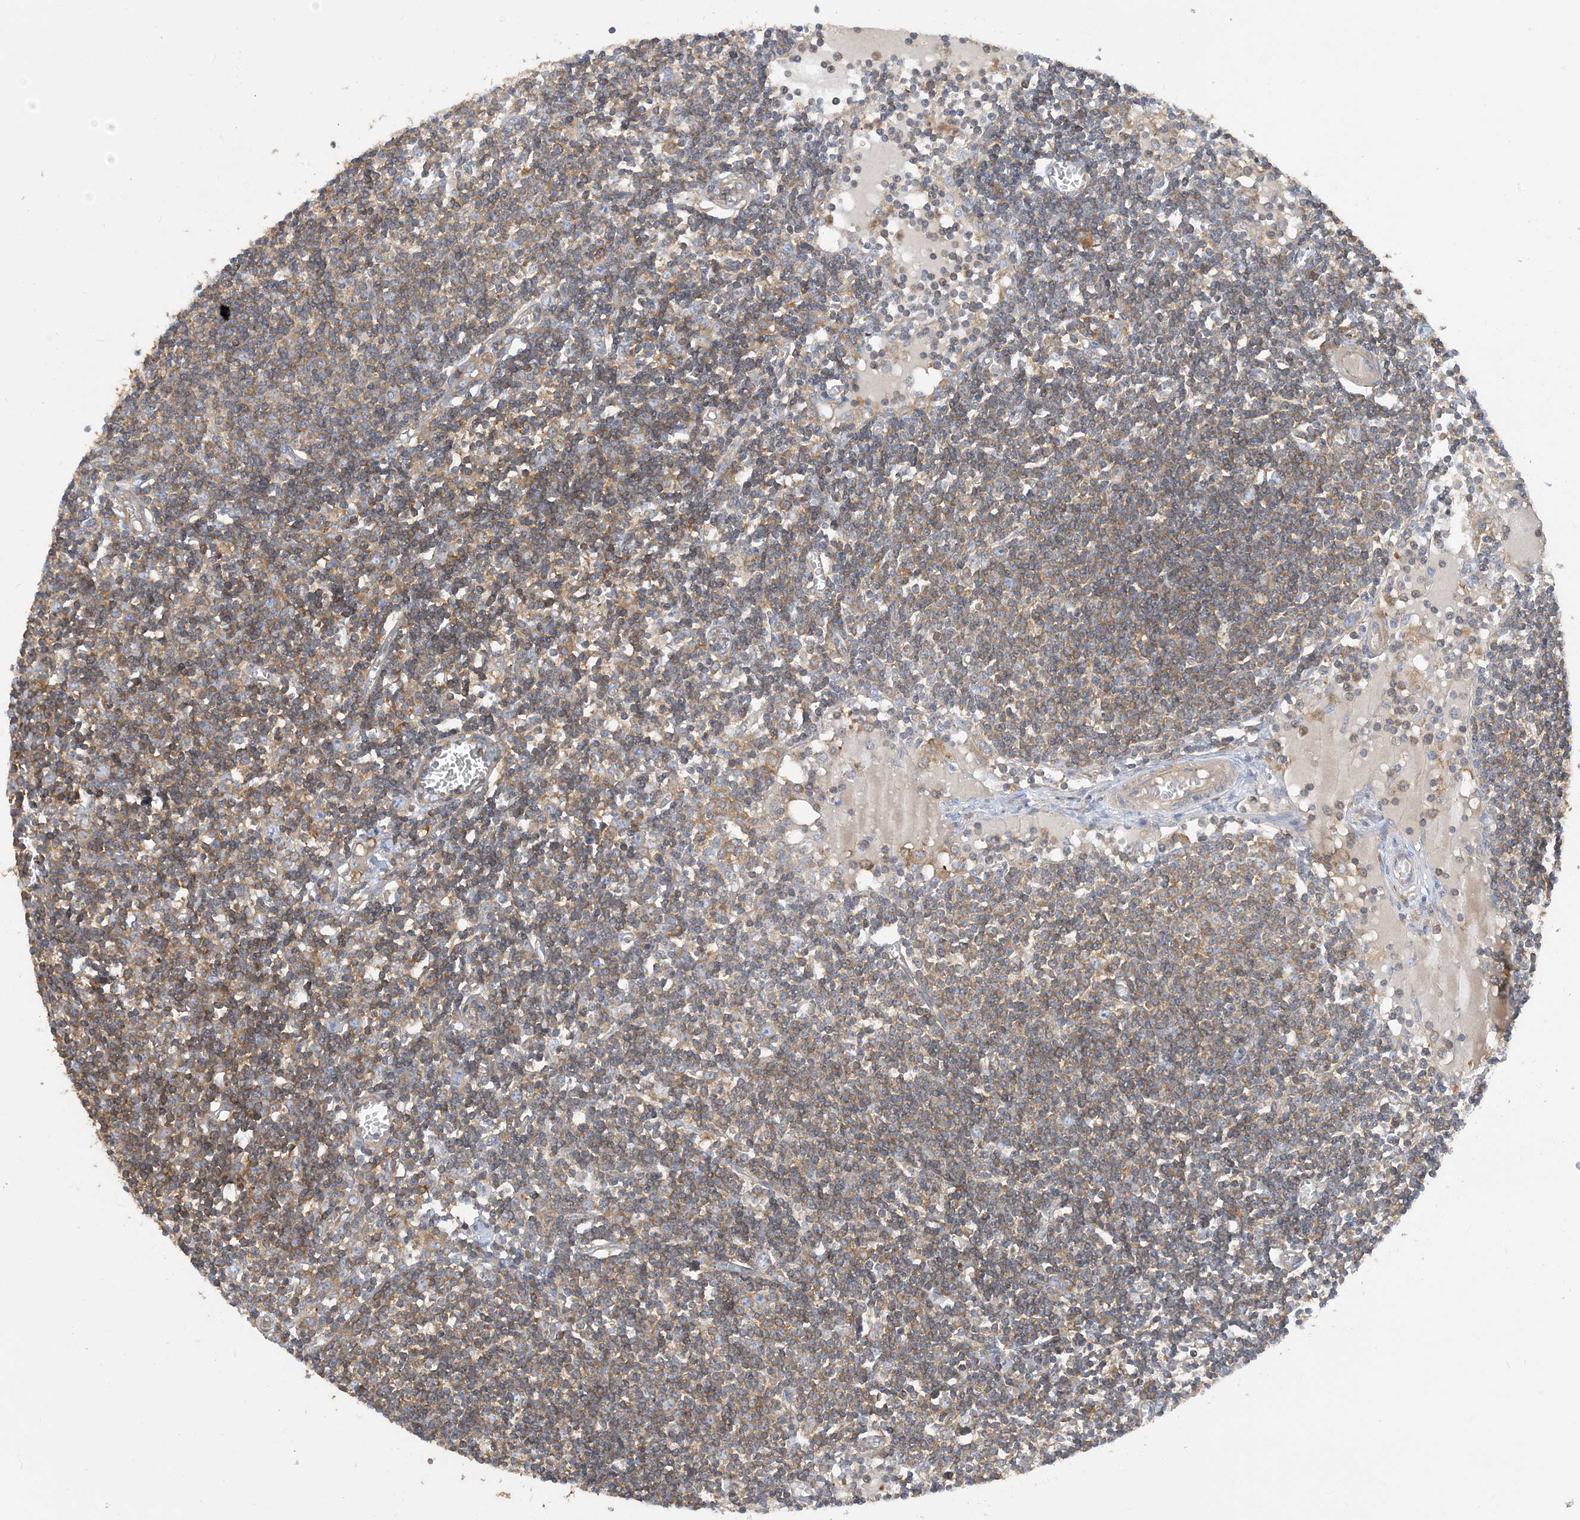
{"staining": {"intensity": "negative", "quantity": "none", "location": "none"}, "tissue": "lymph node", "cell_type": "Germinal center cells", "image_type": "normal", "snomed": [{"axis": "morphology", "description": "Normal tissue, NOS"}, {"axis": "topography", "description": "Lymph node"}], "caption": "The photomicrograph displays no significant positivity in germinal center cells of lymph node.", "gene": "SFMBT2", "patient": {"sex": "female", "age": 11}}